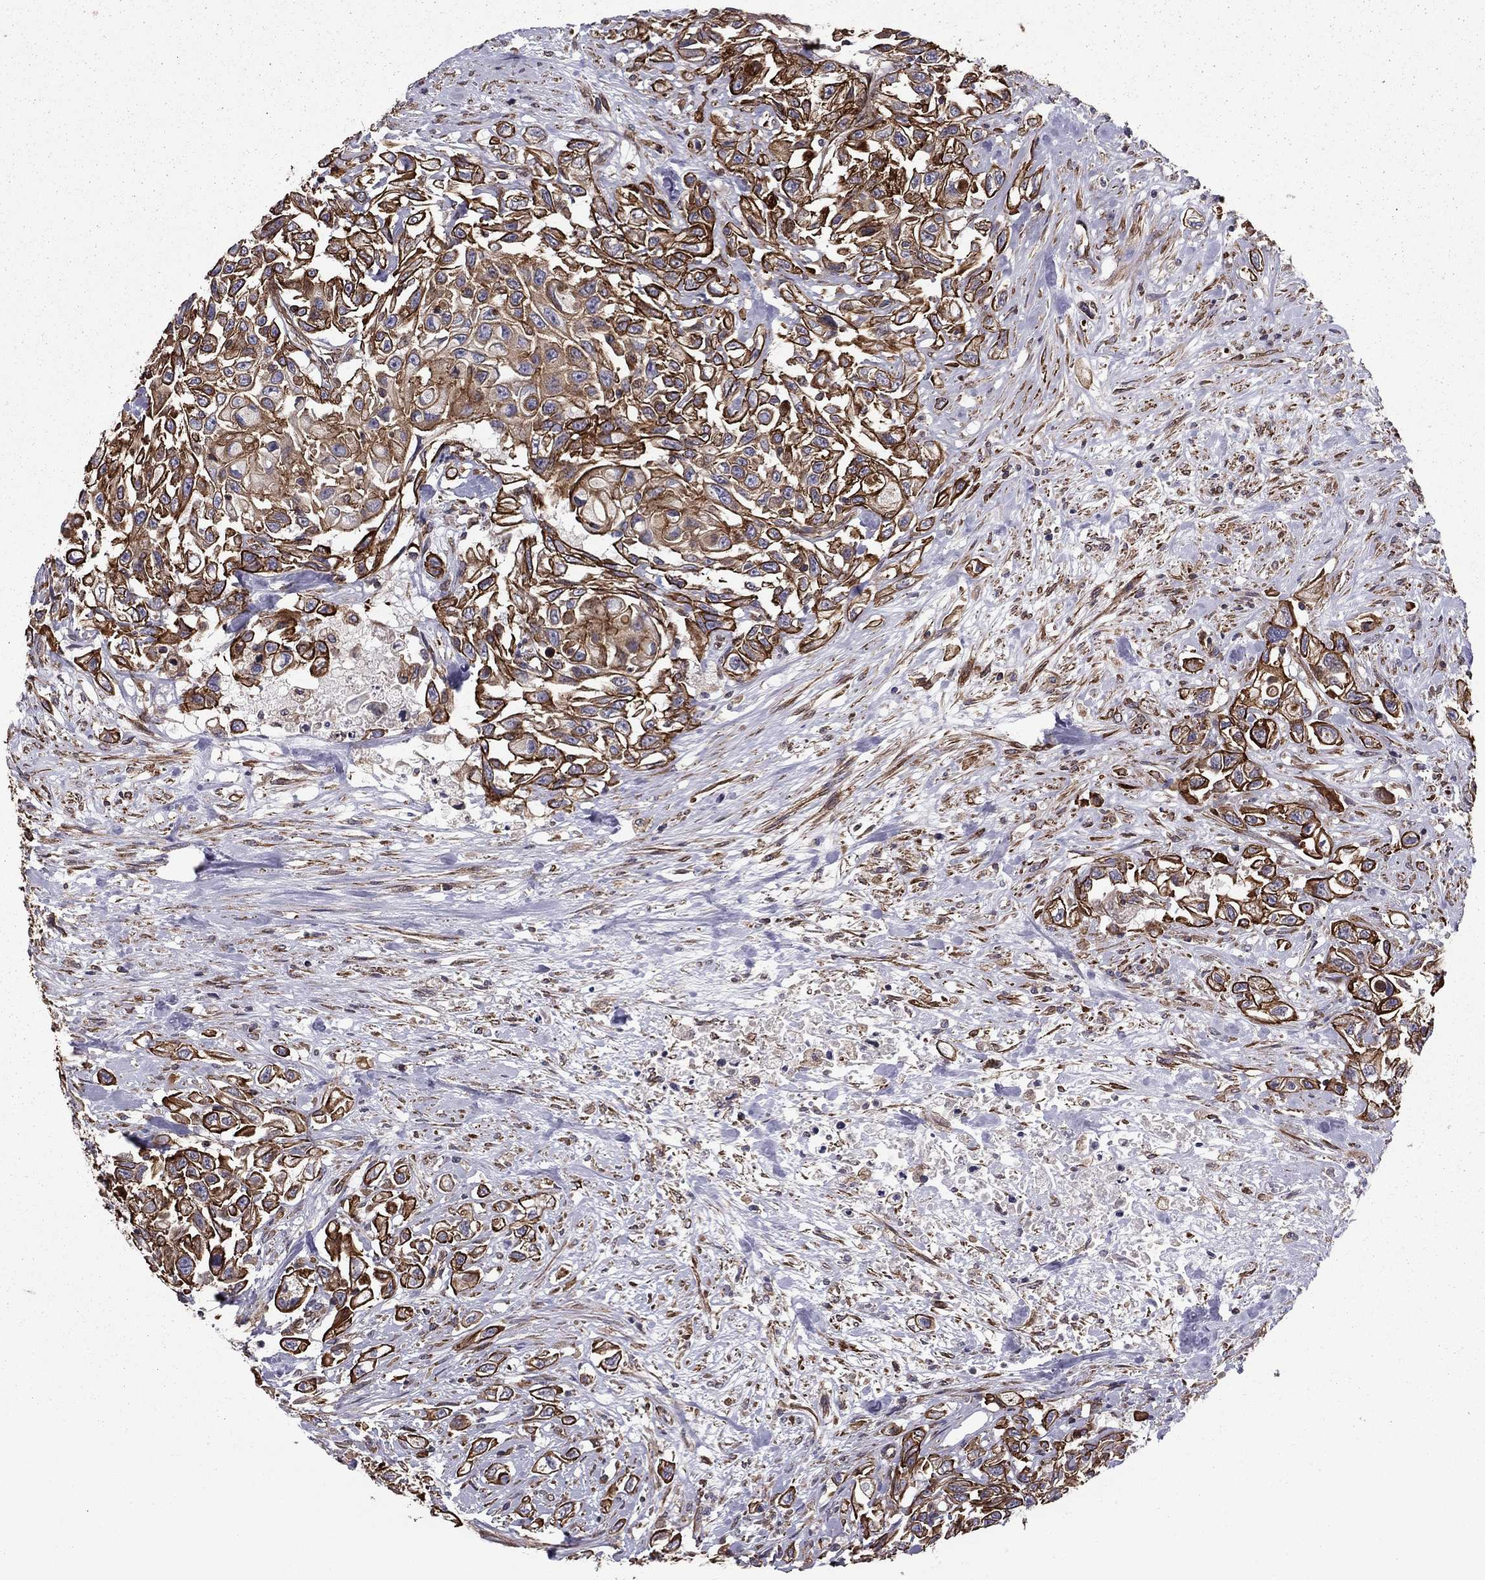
{"staining": {"intensity": "strong", "quantity": ">75%", "location": "cytoplasmic/membranous"}, "tissue": "urothelial cancer", "cell_type": "Tumor cells", "image_type": "cancer", "snomed": [{"axis": "morphology", "description": "Urothelial carcinoma, High grade"}, {"axis": "topography", "description": "Urinary bladder"}], "caption": "This is an image of immunohistochemistry (IHC) staining of urothelial carcinoma (high-grade), which shows strong staining in the cytoplasmic/membranous of tumor cells.", "gene": "SHMT1", "patient": {"sex": "female", "age": 56}}